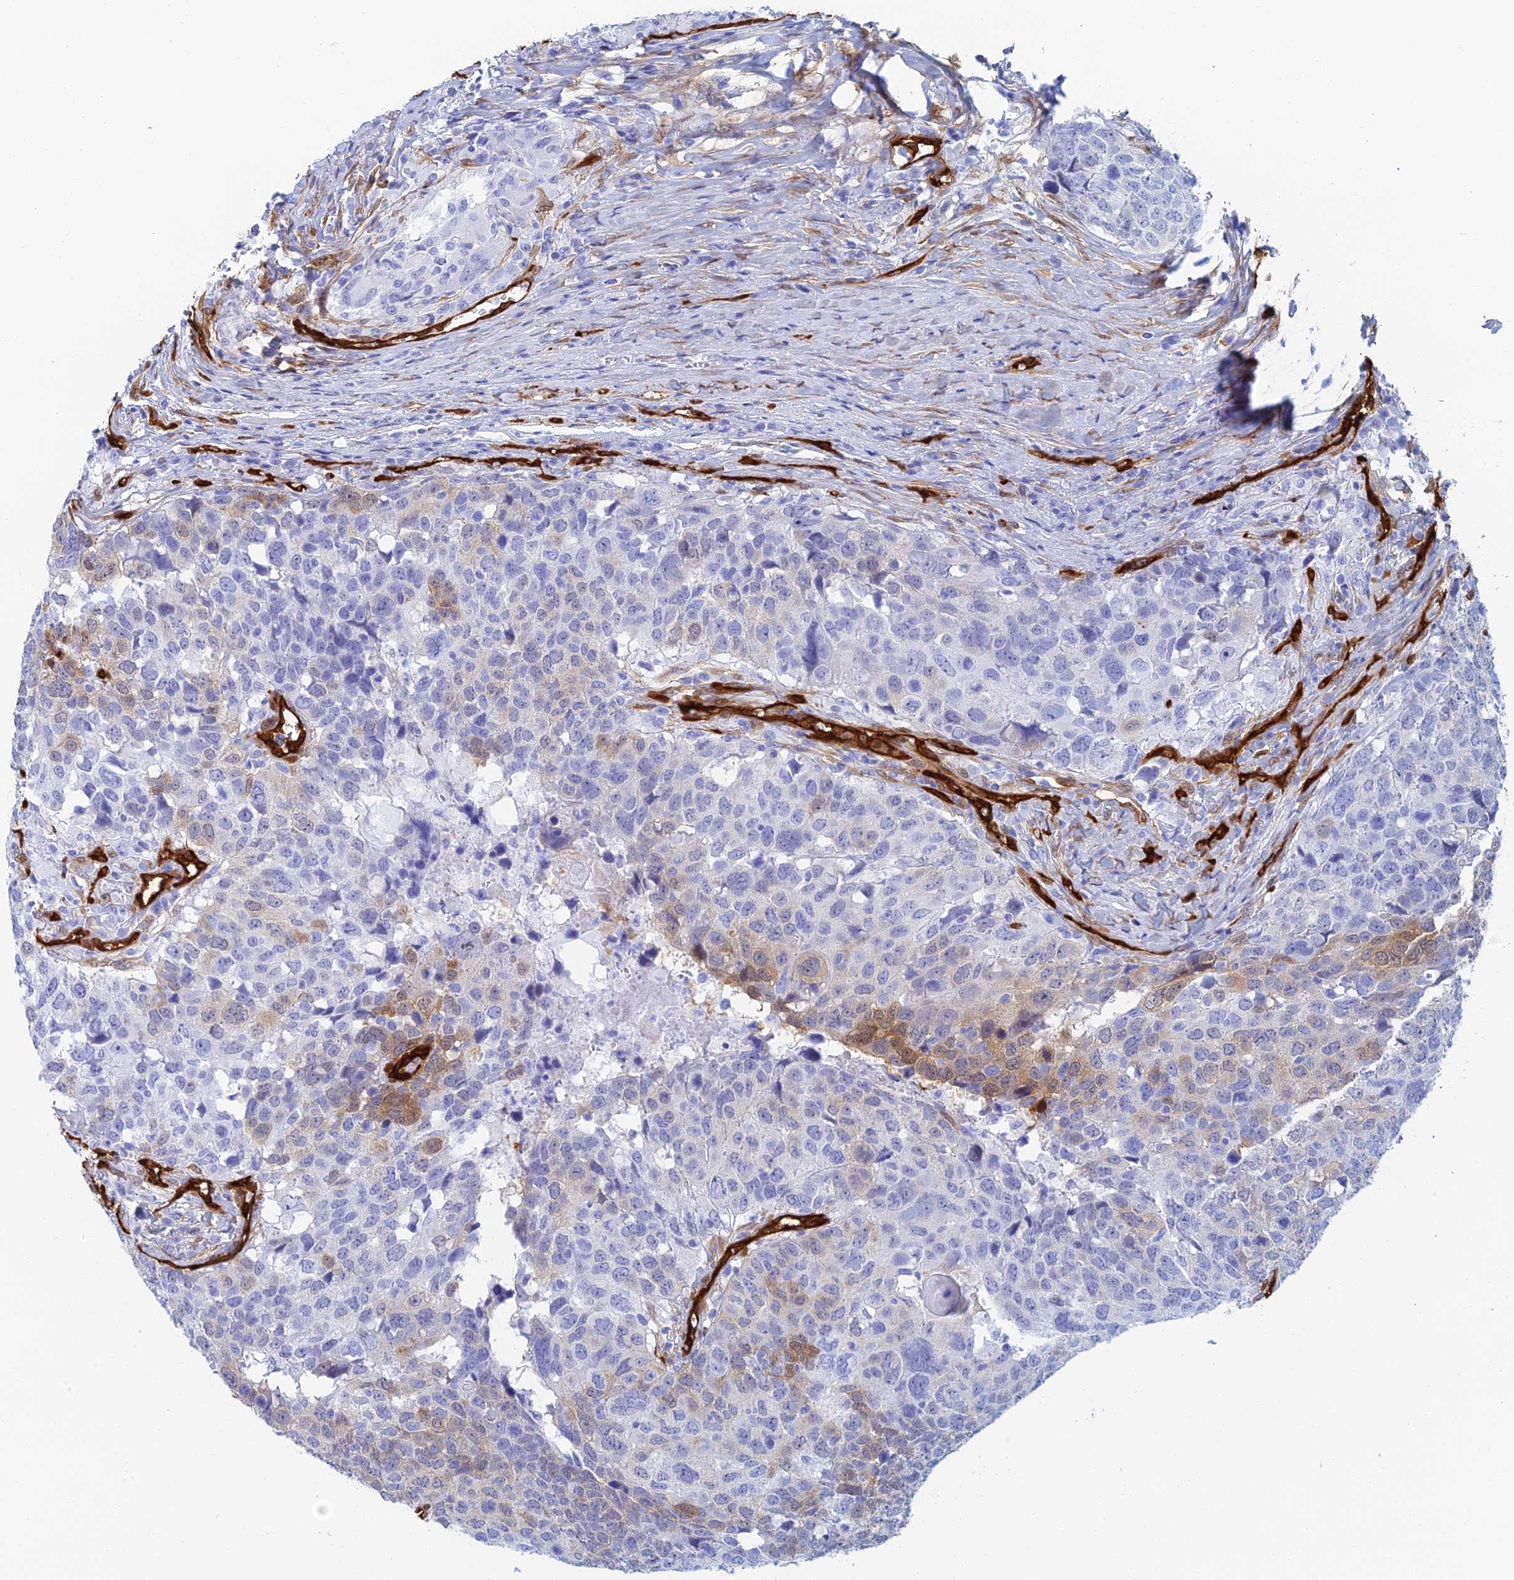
{"staining": {"intensity": "moderate", "quantity": "<25%", "location": "cytoplasmic/membranous"}, "tissue": "head and neck cancer", "cell_type": "Tumor cells", "image_type": "cancer", "snomed": [{"axis": "morphology", "description": "Squamous cell carcinoma, NOS"}, {"axis": "topography", "description": "Head-Neck"}], "caption": "Approximately <25% of tumor cells in human head and neck cancer (squamous cell carcinoma) reveal moderate cytoplasmic/membranous protein staining as visualized by brown immunohistochemical staining.", "gene": "CRIP2", "patient": {"sex": "male", "age": 66}}